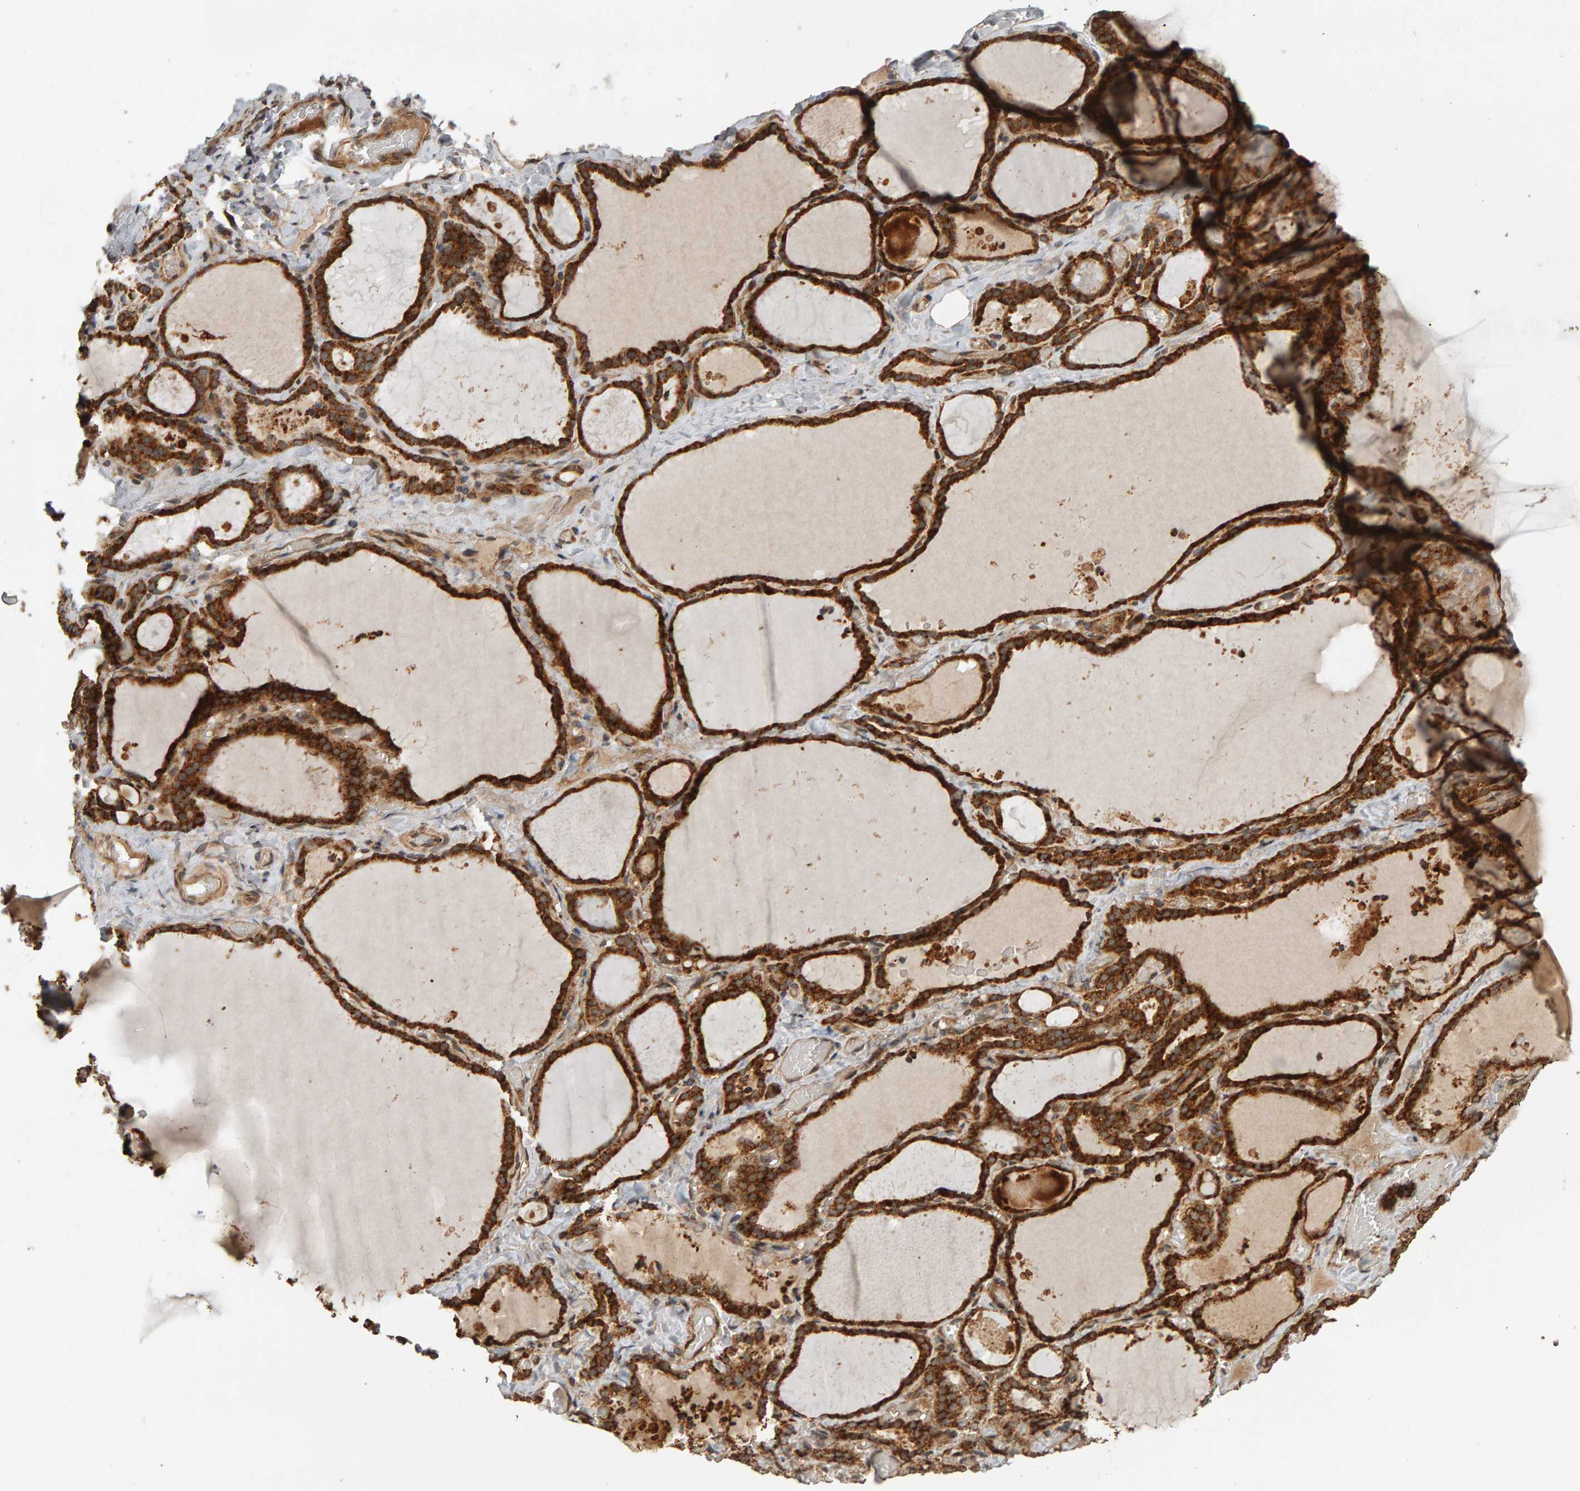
{"staining": {"intensity": "strong", "quantity": ">75%", "location": "cytoplasmic/membranous"}, "tissue": "thyroid gland", "cell_type": "Glandular cells", "image_type": "normal", "snomed": [{"axis": "morphology", "description": "Normal tissue, NOS"}, {"axis": "topography", "description": "Thyroid gland"}], "caption": "An immunohistochemistry histopathology image of unremarkable tissue is shown. Protein staining in brown highlights strong cytoplasmic/membranous positivity in thyroid gland within glandular cells.", "gene": "ZFAND1", "patient": {"sex": "female", "age": 22}}